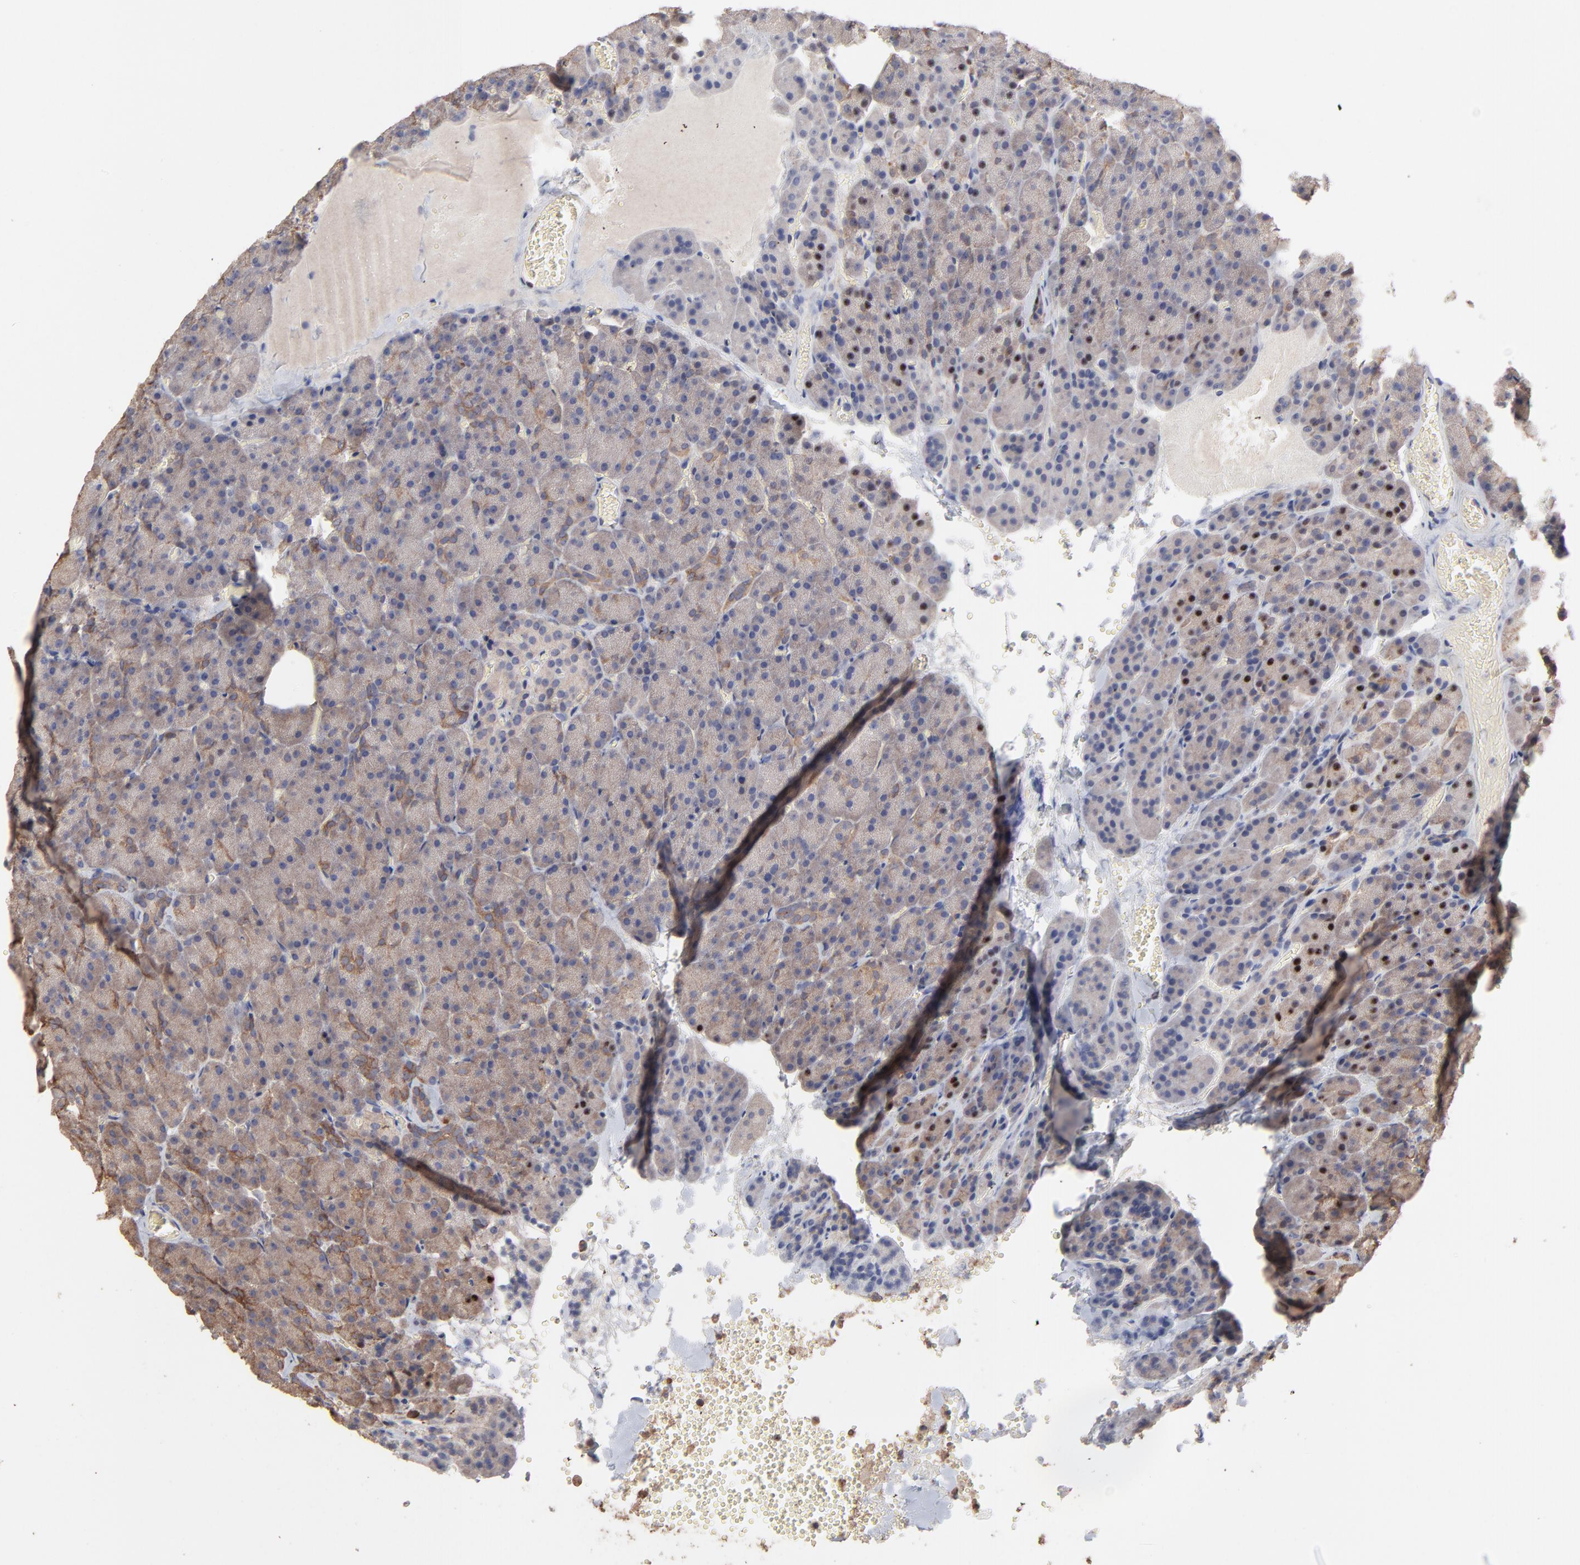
{"staining": {"intensity": "moderate", "quantity": ">75%", "location": "cytoplasmic/membranous"}, "tissue": "carcinoid", "cell_type": "Tumor cells", "image_type": "cancer", "snomed": [{"axis": "morphology", "description": "Normal tissue, NOS"}, {"axis": "morphology", "description": "Carcinoid, malignant, NOS"}, {"axis": "topography", "description": "Pancreas"}], "caption": "Protein analysis of carcinoid (malignant) tissue displays moderate cytoplasmic/membranous positivity in approximately >75% of tumor cells. Using DAB (3,3'-diaminobenzidine) (brown) and hematoxylin (blue) stains, captured at high magnification using brightfield microscopy.", "gene": "TANGO2", "patient": {"sex": "female", "age": 35}}